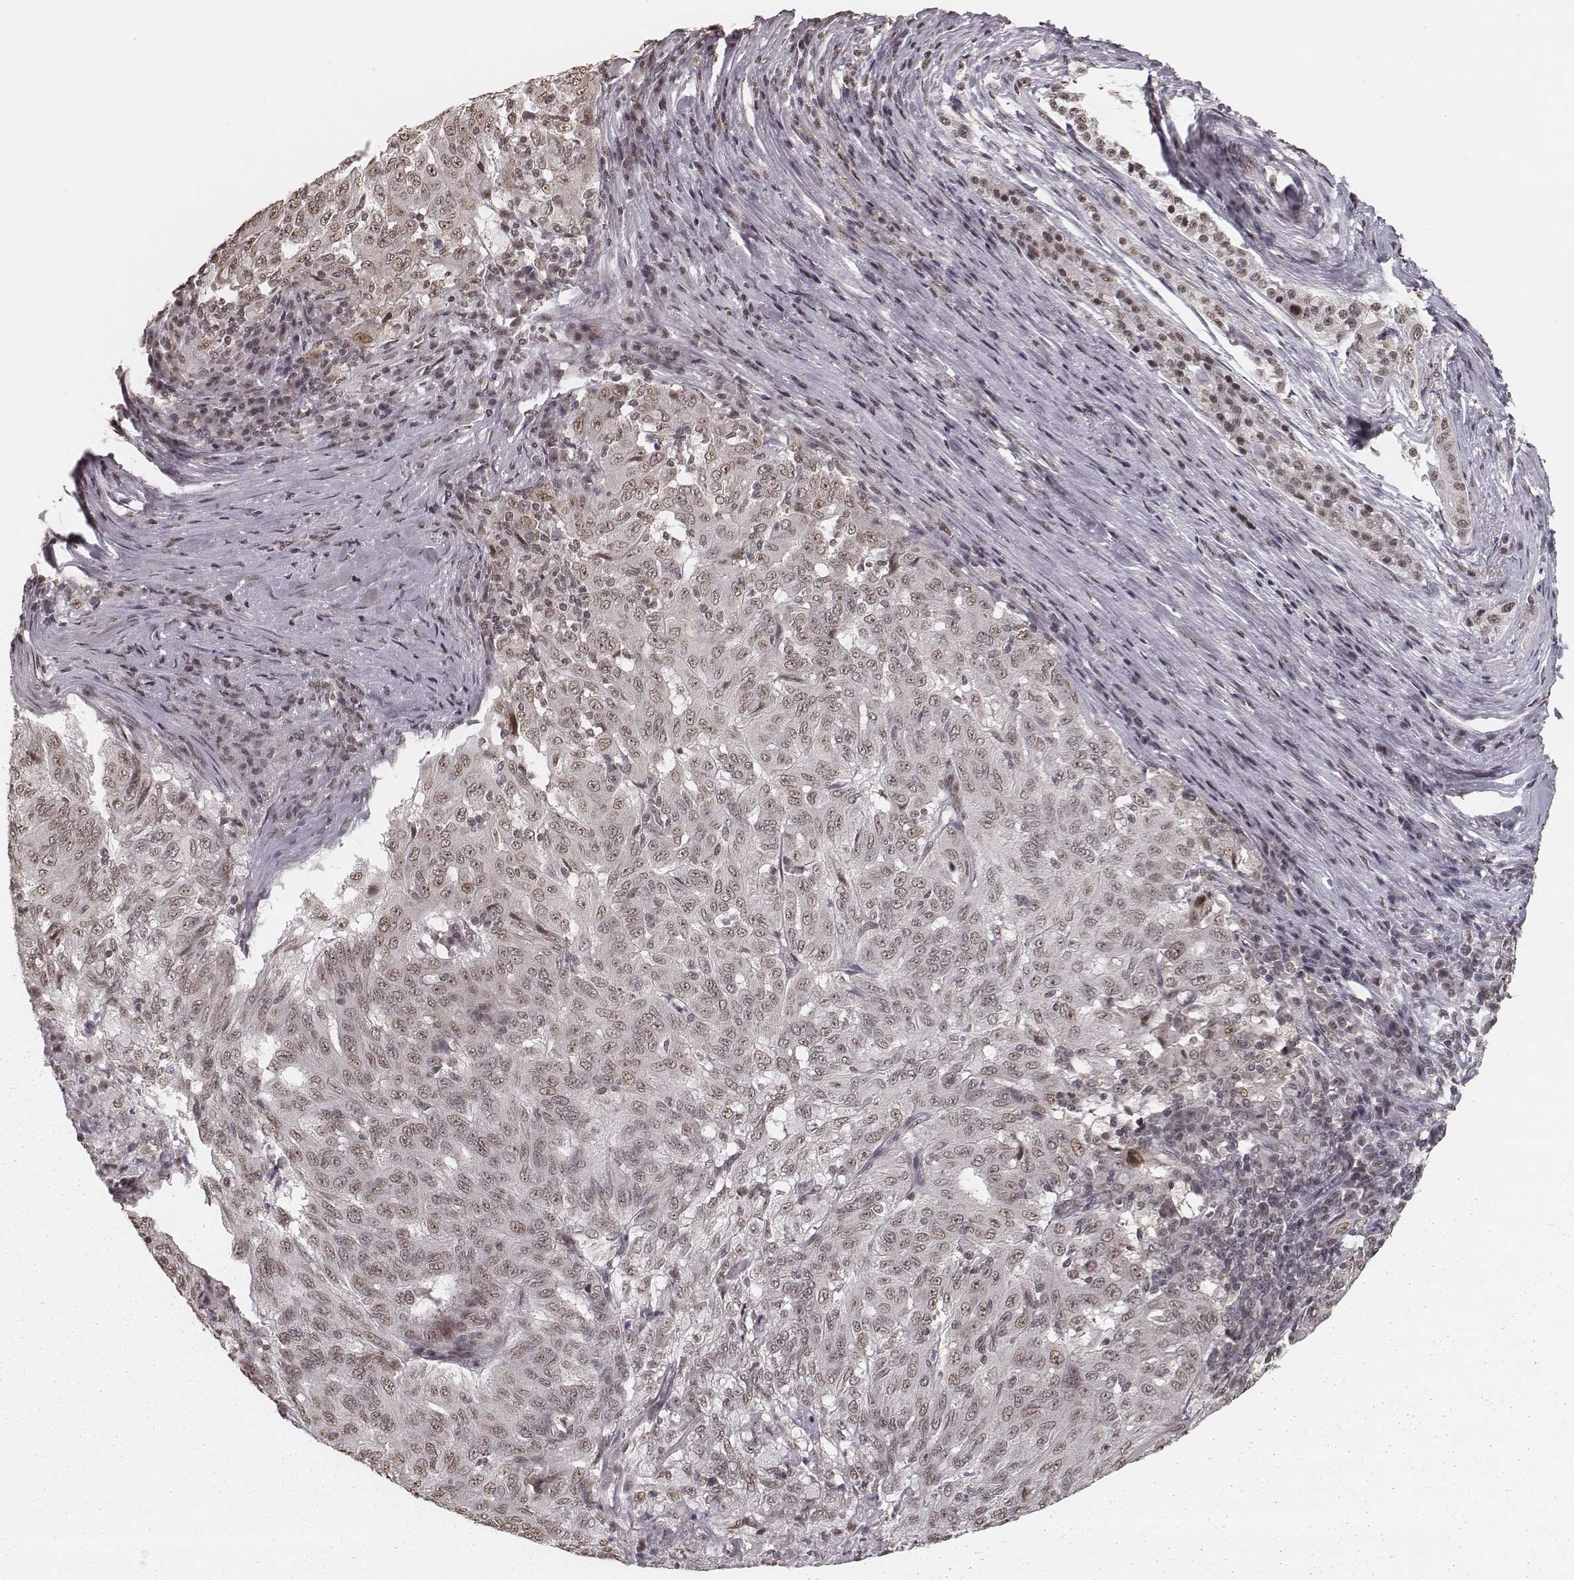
{"staining": {"intensity": "weak", "quantity": ">75%", "location": "nuclear"}, "tissue": "pancreatic cancer", "cell_type": "Tumor cells", "image_type": "cancer", "snomed": [{"axis": "morphology", "description": "Adenocarcinoma, NOS"}, {"axis": "topography", "description": "Pancreas"}], "caption": "Immunohistochemical staining of human adenocarcinoma (pancreatic) demonstrates low levels of weak nuclear positivity in approximately >75% of tumor cells.", "gene": "HMGA2", "patient": {"sex": "male", "age": 63}}